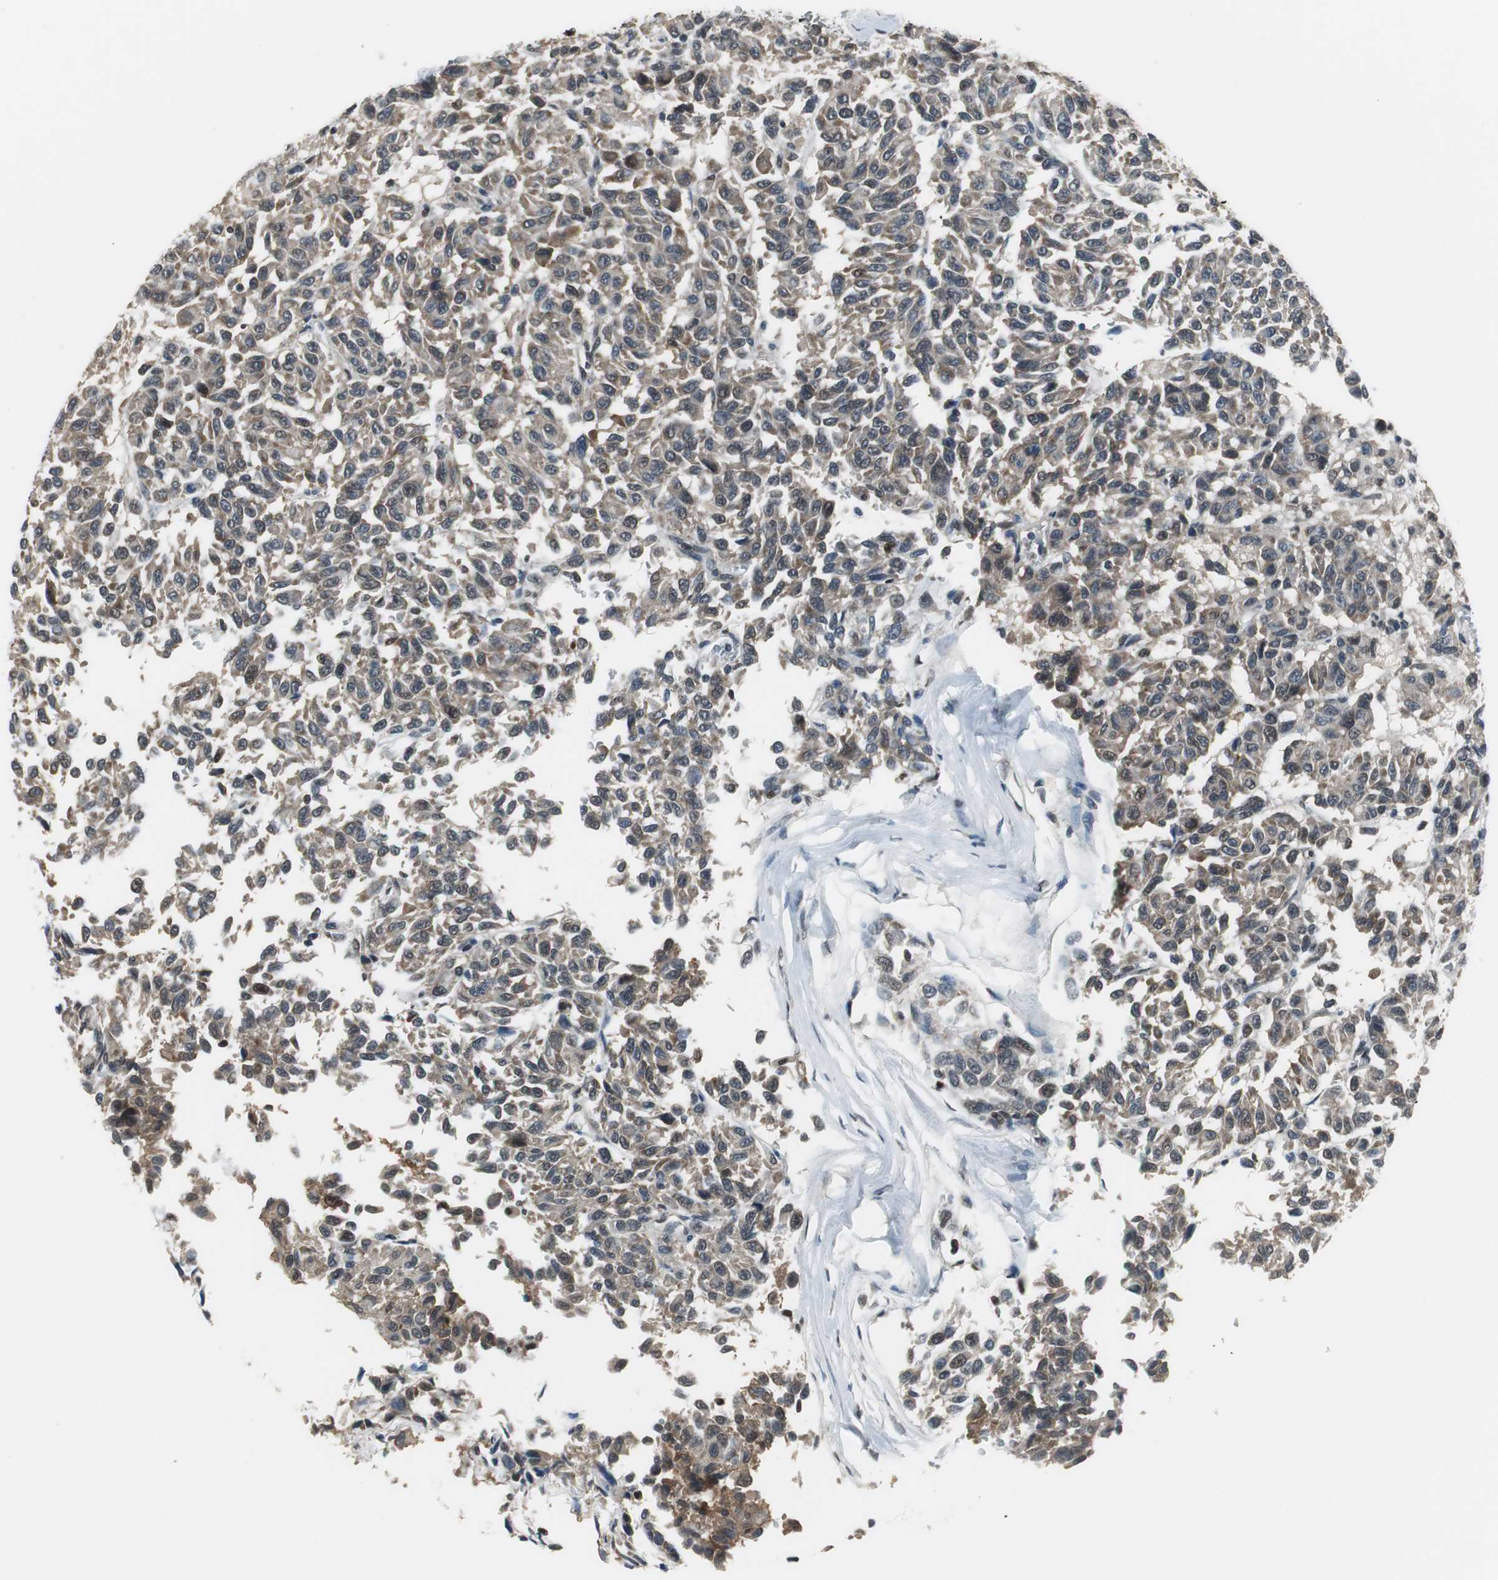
{"staining": {"intensity": "moderate", "quantity": ">75%", "location": "cytoplasmic/membranous"}, "tissue": "melanoma", "cell_type": "Tumor cells", "image_type": "cancer", "snomed": [{"axis": "morphology", "description": "Malignant melanoma, Metastatic site"}, {"axis": "topography", "description": "Lung"}], "caption": "Melanoma stained for a protein (brown) demonstrates moderate cytoplasmic/membranous positive positivity in about >75% of tumor cells.", "gene": "MAFB", "patient": {"sex": "male", "age": 64}}